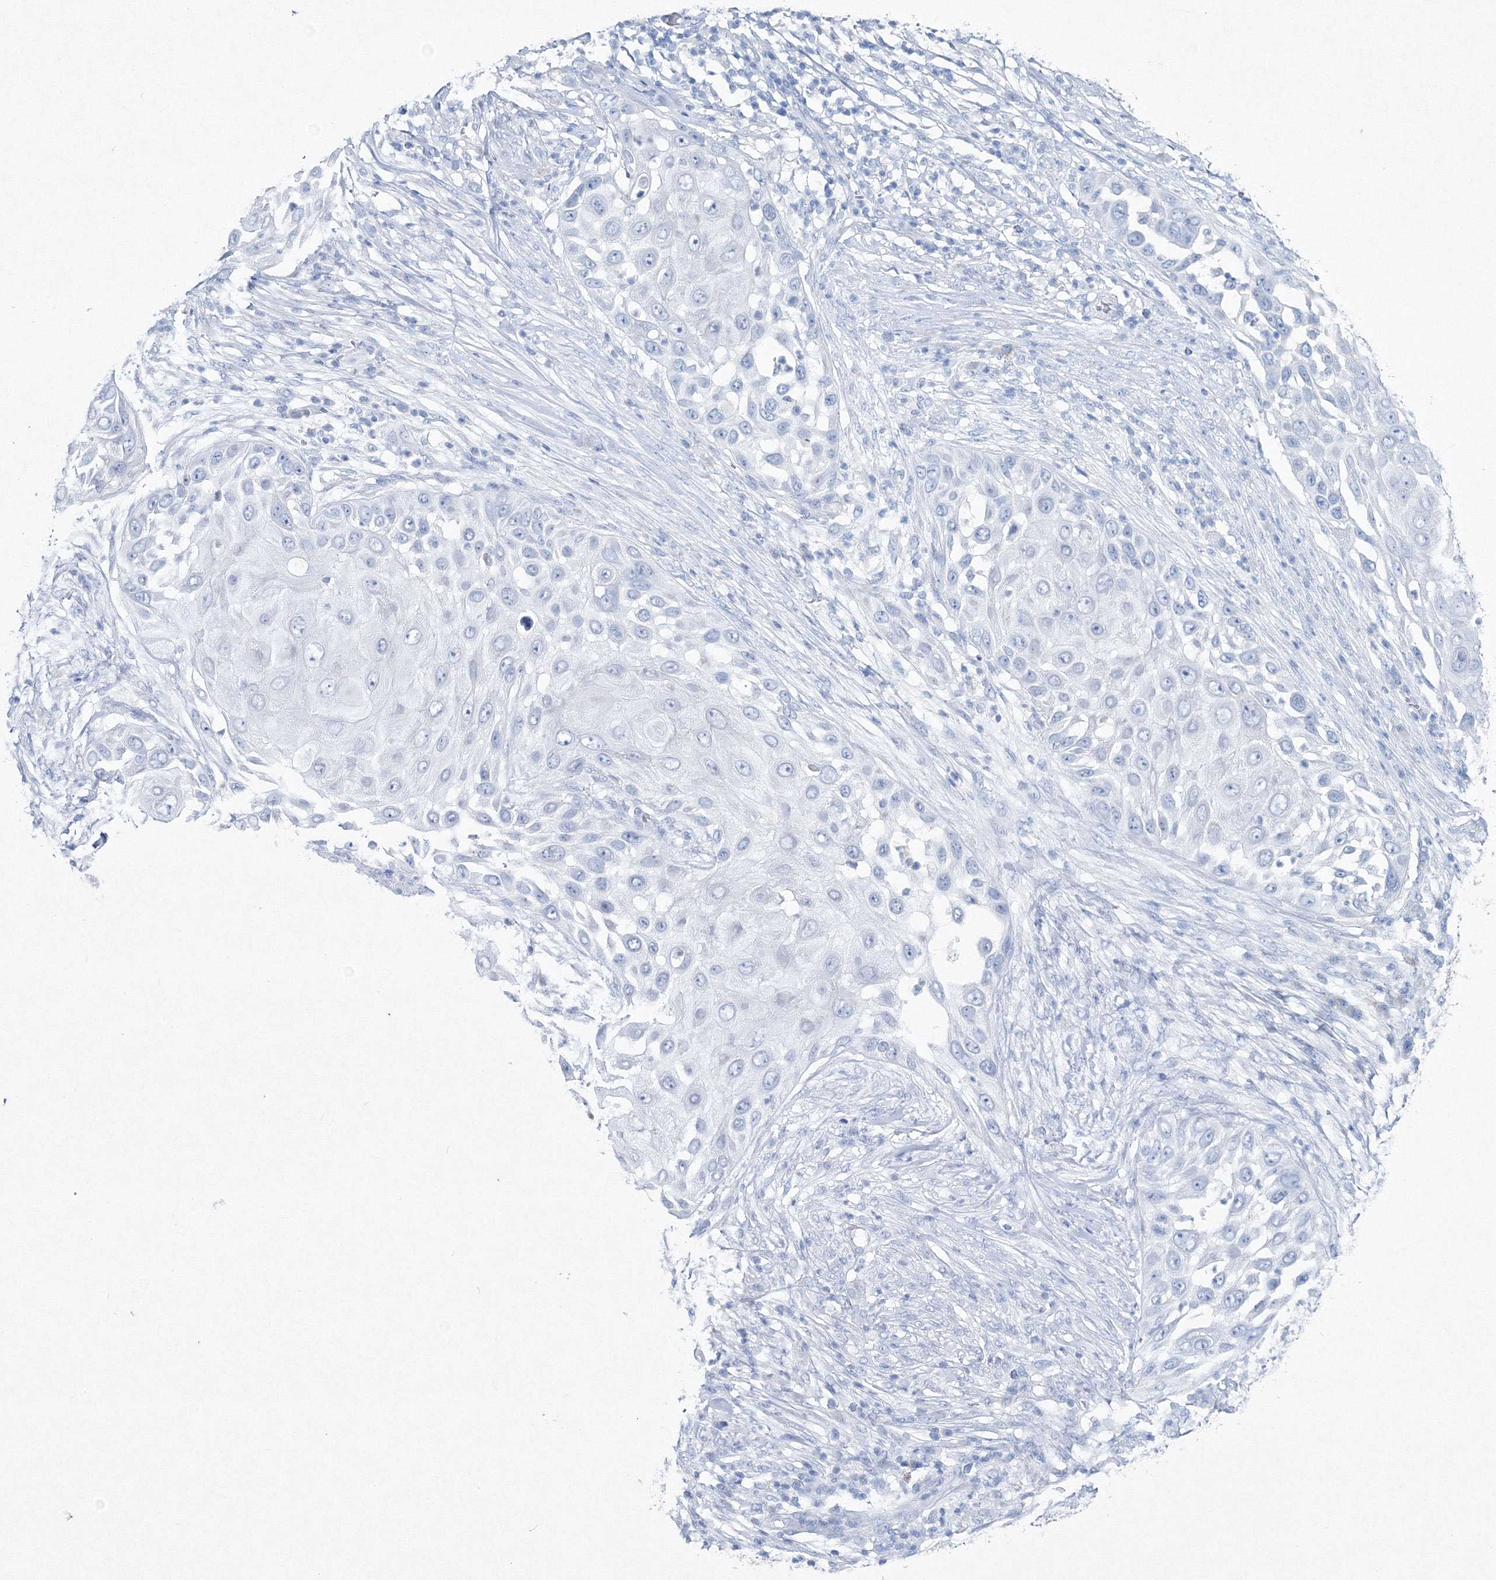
{"staining": {"intensity": "negative", "quantity": "none", "location": "none"}, "tissue": "skin cancer", "cell_type": "Tumor cells", "image_type": "cancer", "snomed": [{"axis": "morphology", "description": "Squamous cell carcinoma, NOS"}, {"axis": "topography", "description": "Skin"}], "caption": "Immunohistochemistry of human skin squamous cell carcinoma reveals no positivity in tumor cells.", "gene": "GCKR", "patient": {"sex": "female", "age": 44}}